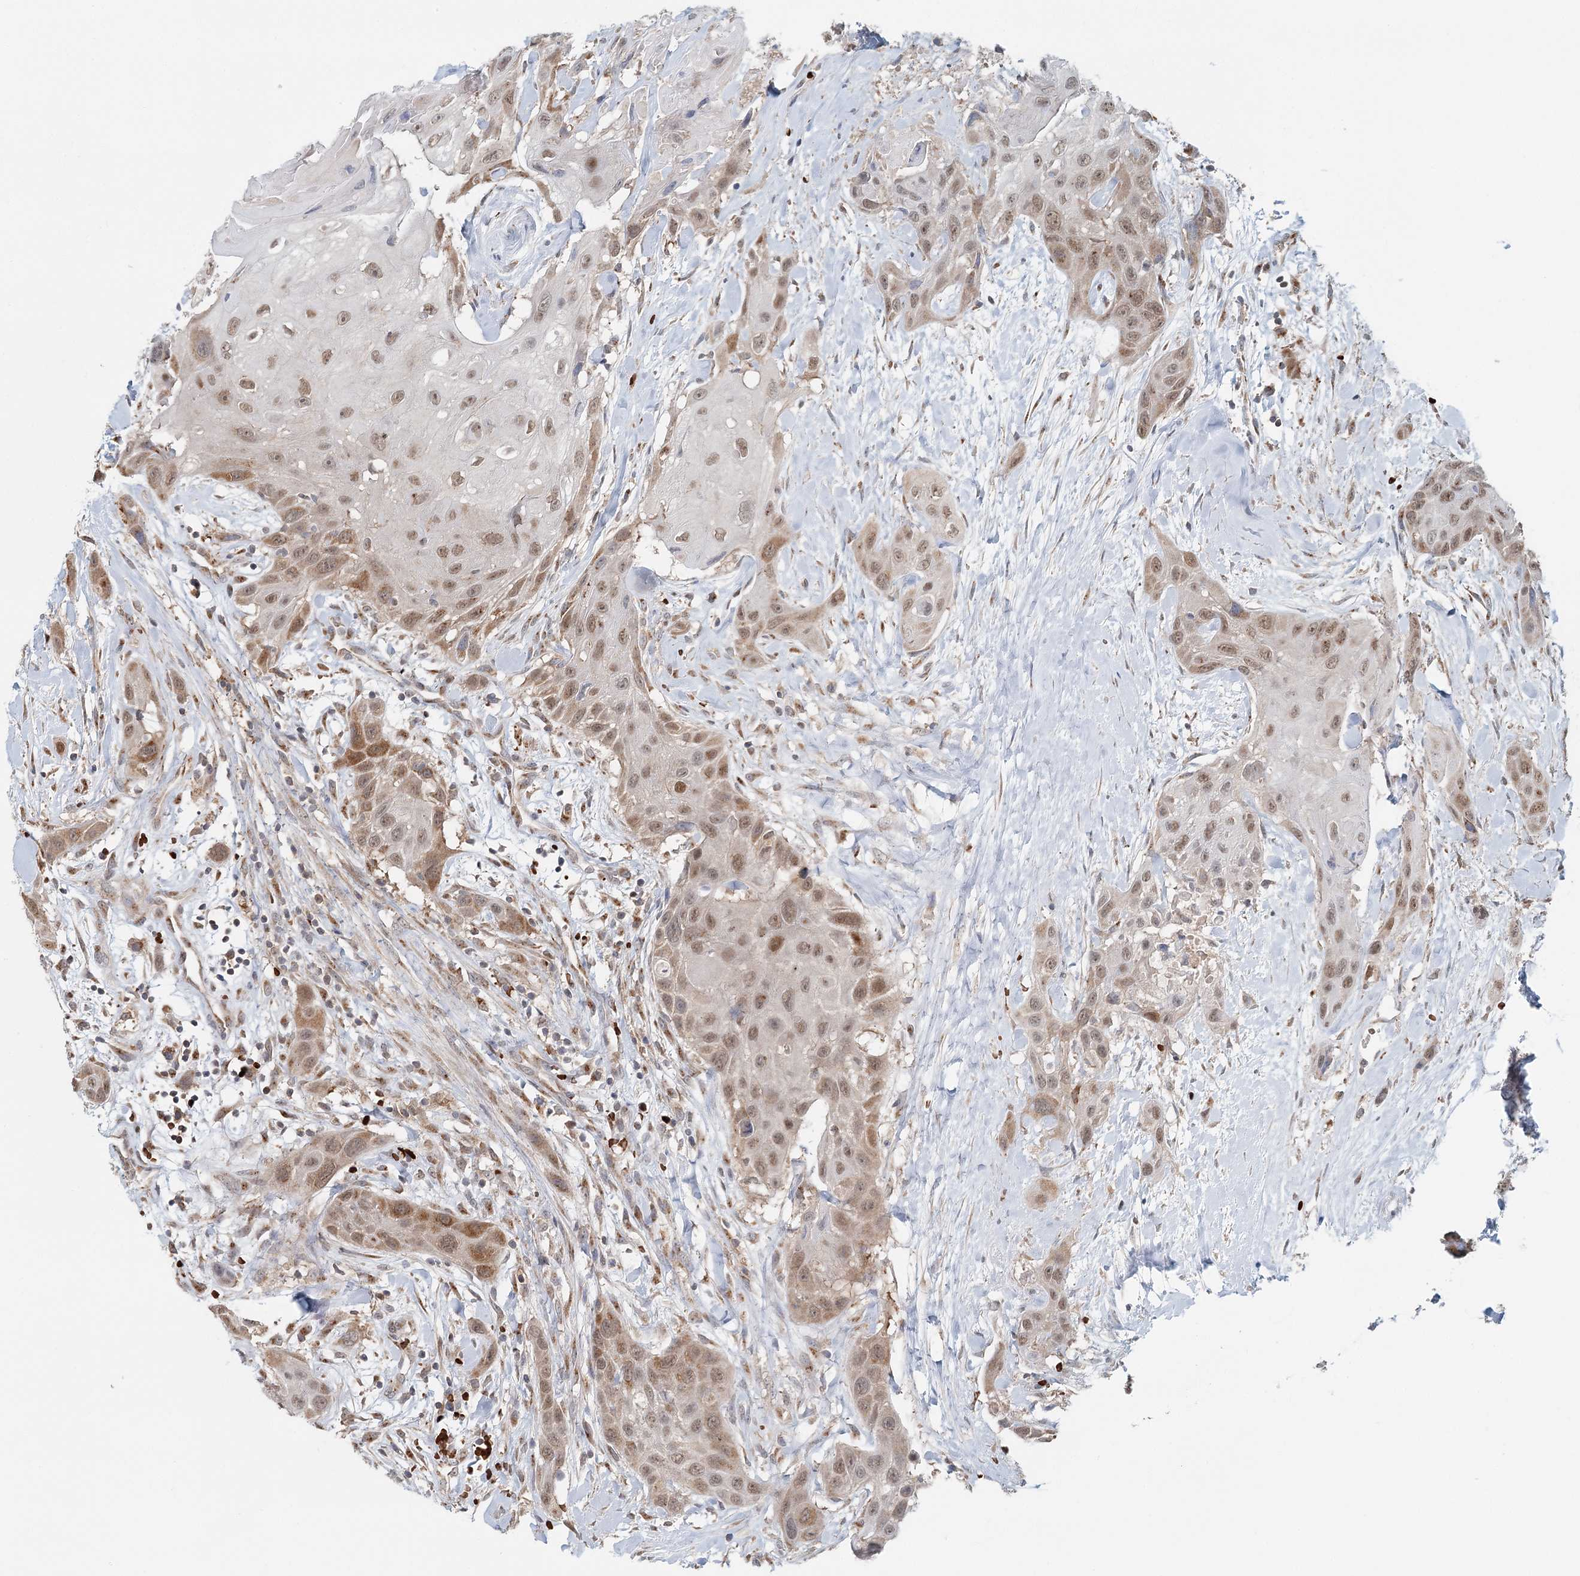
{"staining": {"intensity": "moderate", "quantity": "25%-75%", "location": "cytoplasmic/membranous"}, "tissue": "head and neck cancer", "cell_type": "Tumor cells", "image_type": "cancer", "snomed": [{"axis": "morphology", "description": "Squamous cell carcinoma, NOS"}, {"axis": "topography", "description": "Head-Neck"}], "caption": "Immunohistochemical staining of head and neck cancer exhibits medium levels of moderate cytoplasmic/membranous protein expression in approximately 25%-75% of tumor cells.", "gene": "ADK", "patient": {"sex": "male", "age": 81}}